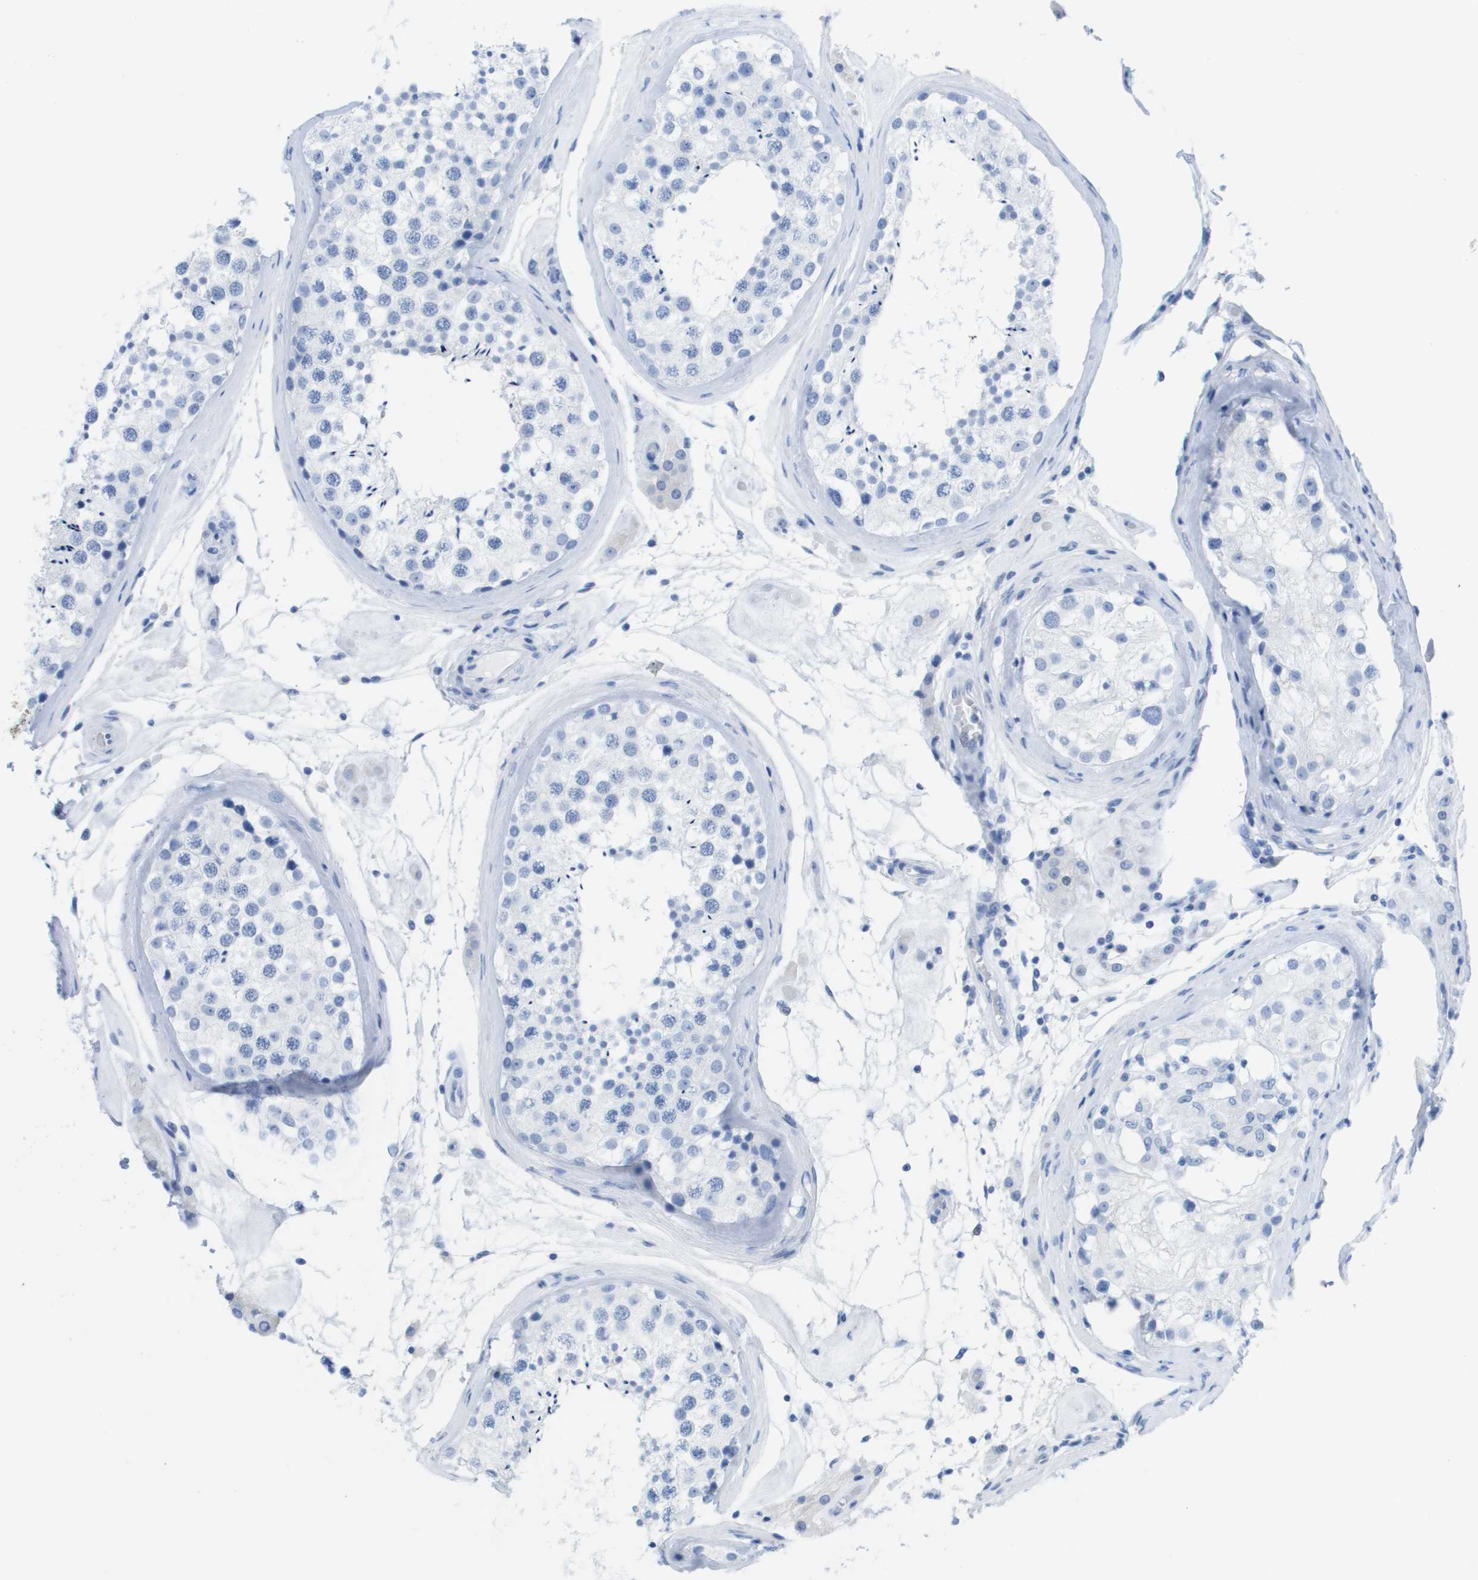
{"staining": {"intensity": "negative", "quantity": "none", "location": "none"}, "tissue": "testis", "cell_type": "Cells in seminiferous ducts", "image_type": "normal", "snomed": [{"axis": "morphology", "description": "Normal tissue, NOS"}, {"axis": "topography", "description": "Testis"}], "caption": "Immunohistochemical staining of benign human testis demonstrates no significant expression in cells in seminiferous ducts. Nuclei are stained in blue.", "gene": "KCNA3", "patient": {"sex": "male", "age": 46}}